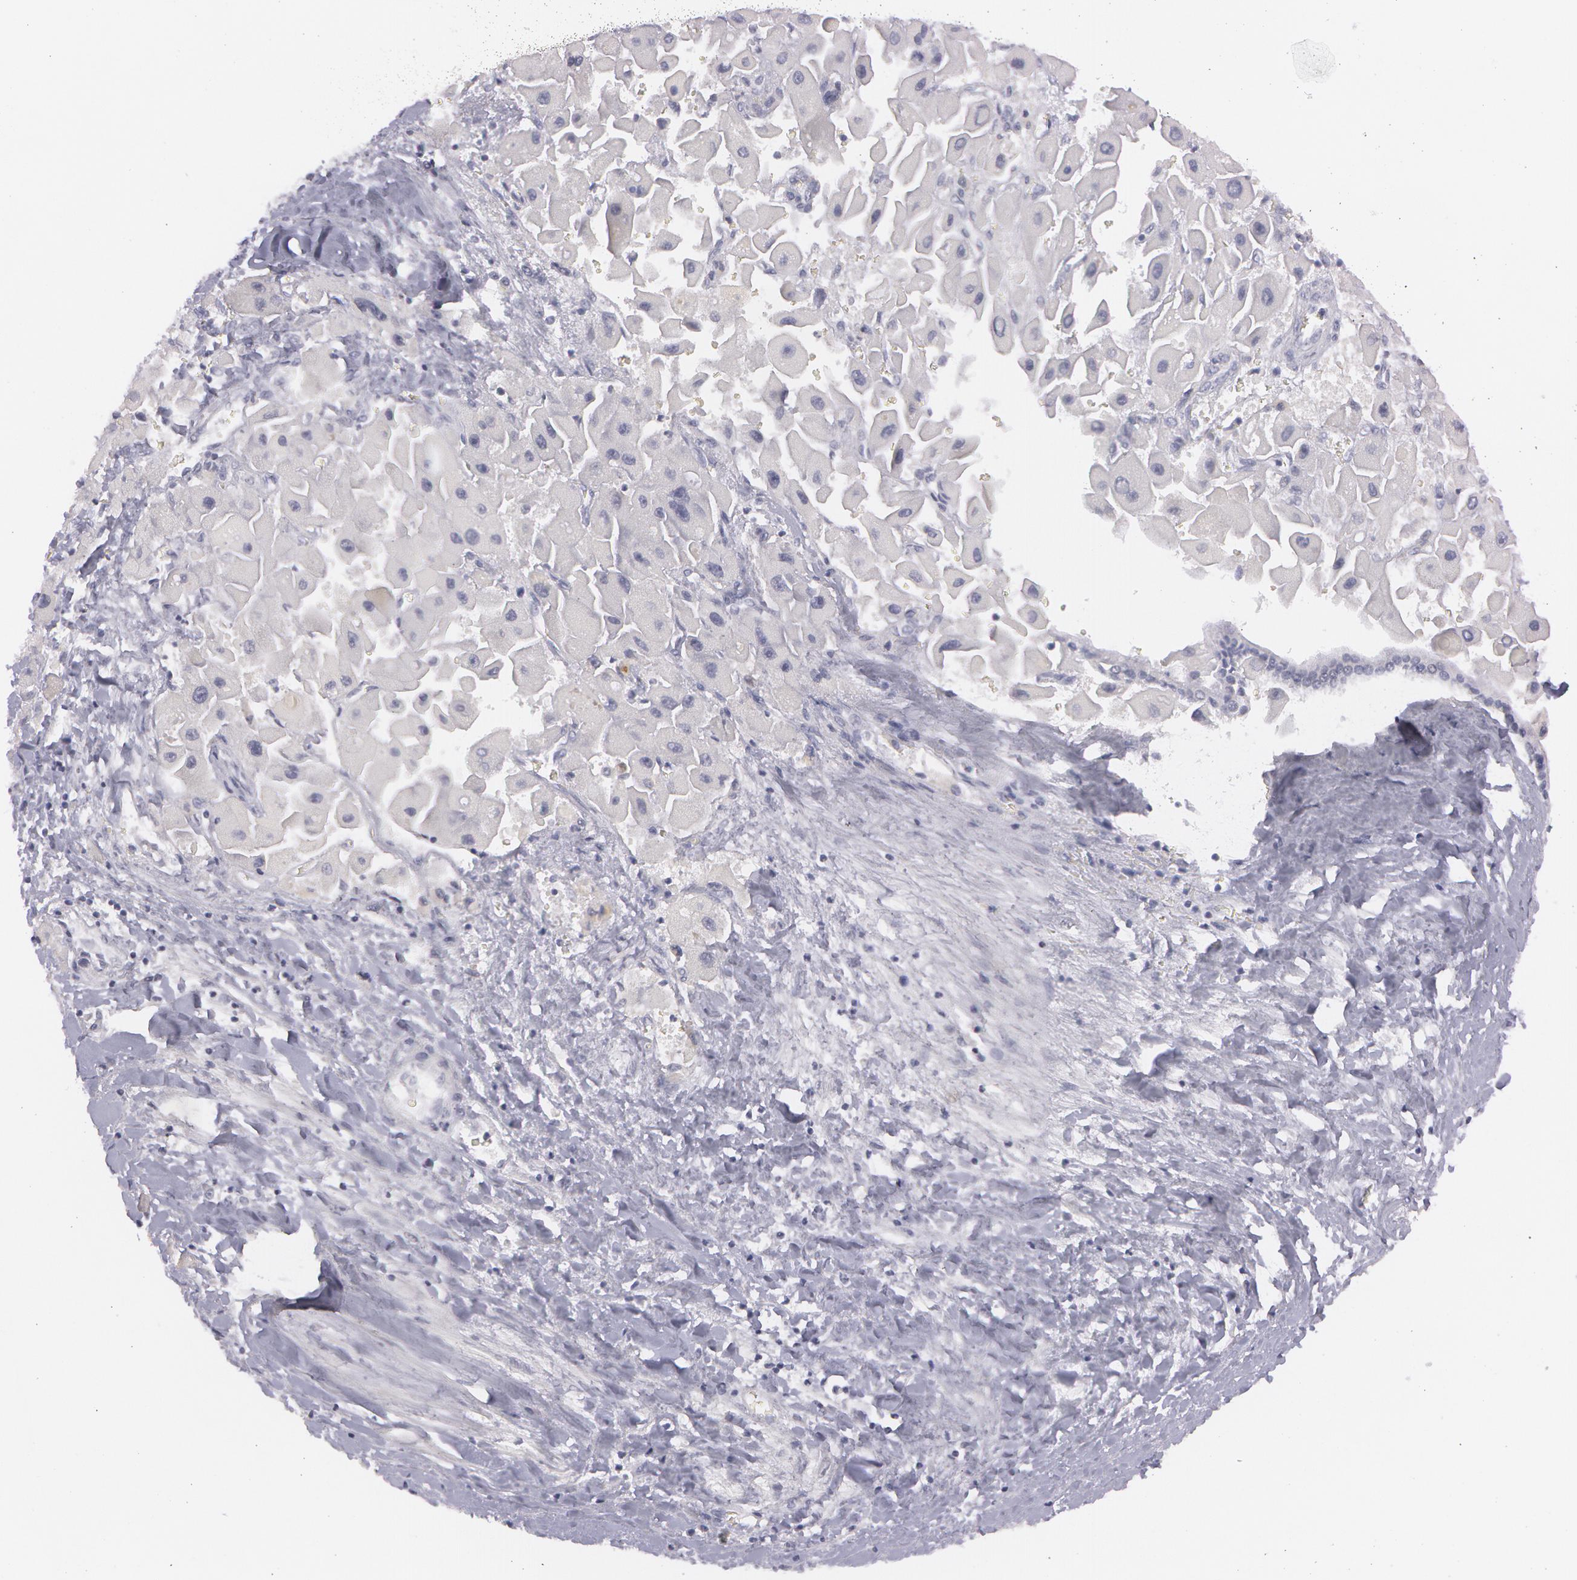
{"staining": {"intensity": "negative", "quantity": "none", "location": "none"}, "tissue": "liver cancer", "cell_type": "Tumor cells", "image_type": "cancer", "snomed": [{"axis": "morphology", "description": "Carcinoma, Hepatocellular, NOS"}, {"axis": "topography", "description": "Liver"}], "caption": "Liver hepatocellular carcinoma was stained to show a protein in brown. There is no significant expression in tumor cells.", "gene": "IL1RN", "patient": {"sex": "male", "age": 24}}